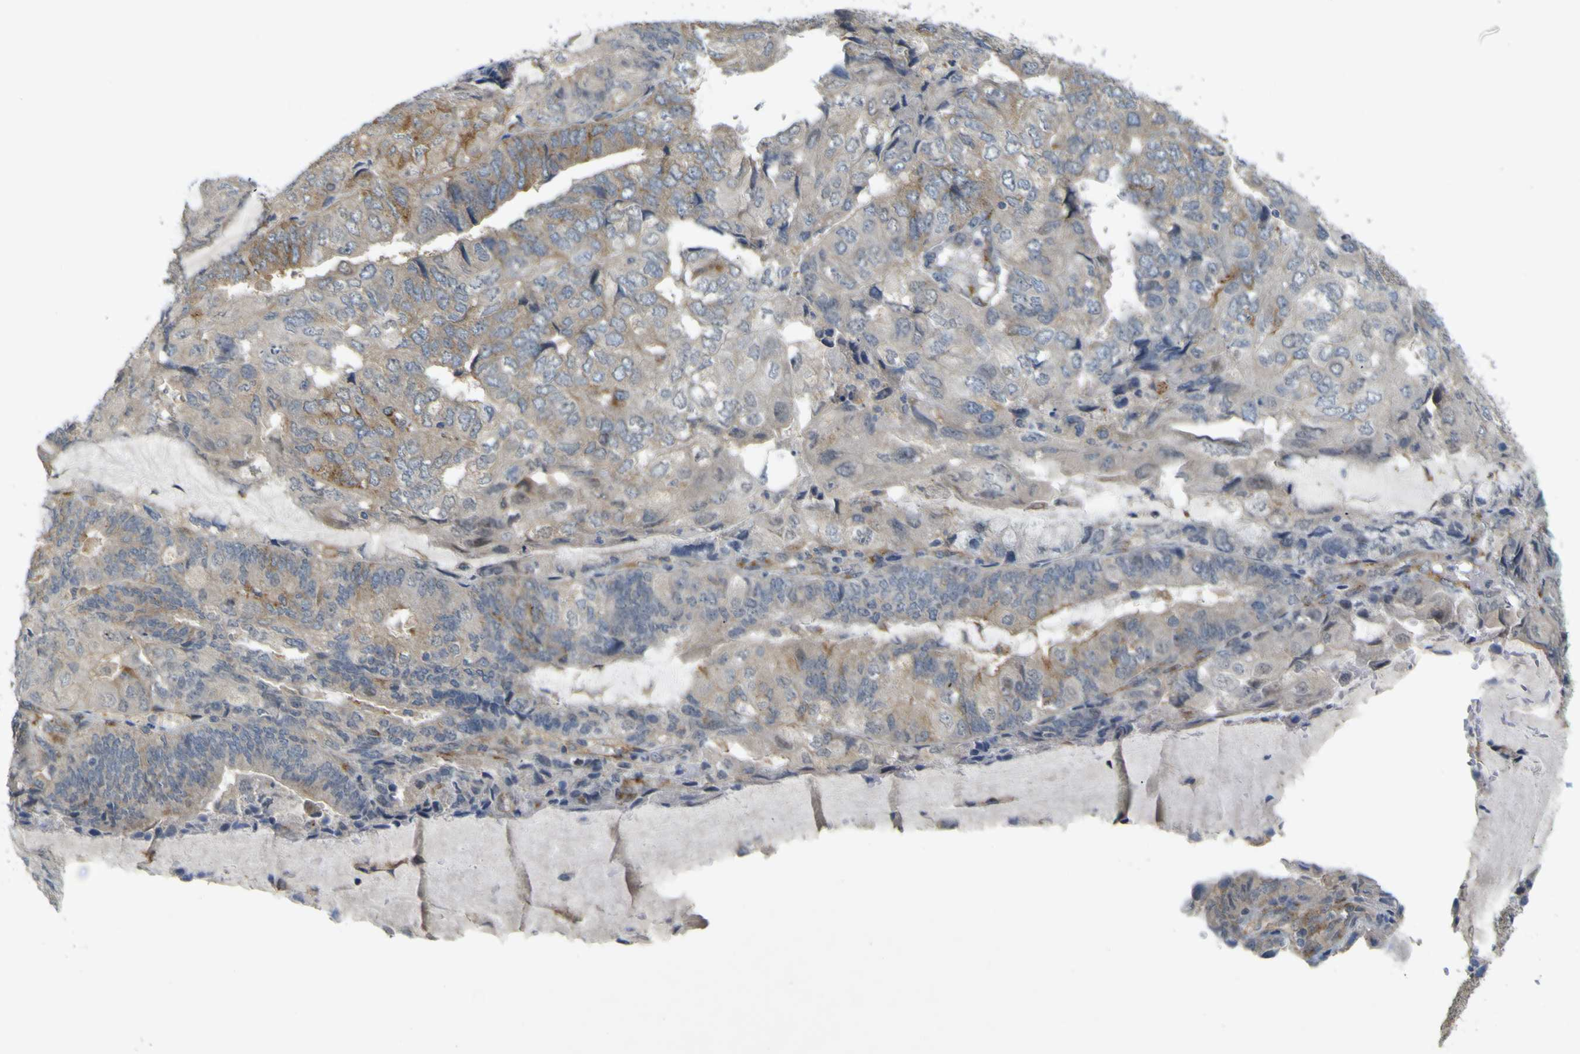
{"staining": {"intensity": "negative", "quantity": "none", "location": "none"}, "tissue": "endometrial cancer", "cell_type": "Tumor cells", "image_type": "cancer", "snomed": [{"axis": "morphology", "description": "Adenocarcinoma, NOS"}, {"axis": "topography", "description": "Endometrium"}], "caption": "This micrograph is of endometrial adenocarcinoma stained with immunohistochemistry (IHC) to label a protein in brown with the nuclei are counter-stained blue. There is no positivity in tumor cells.", "gene": "IGF2R", "patient": {"sex": "female", "age": 81}}